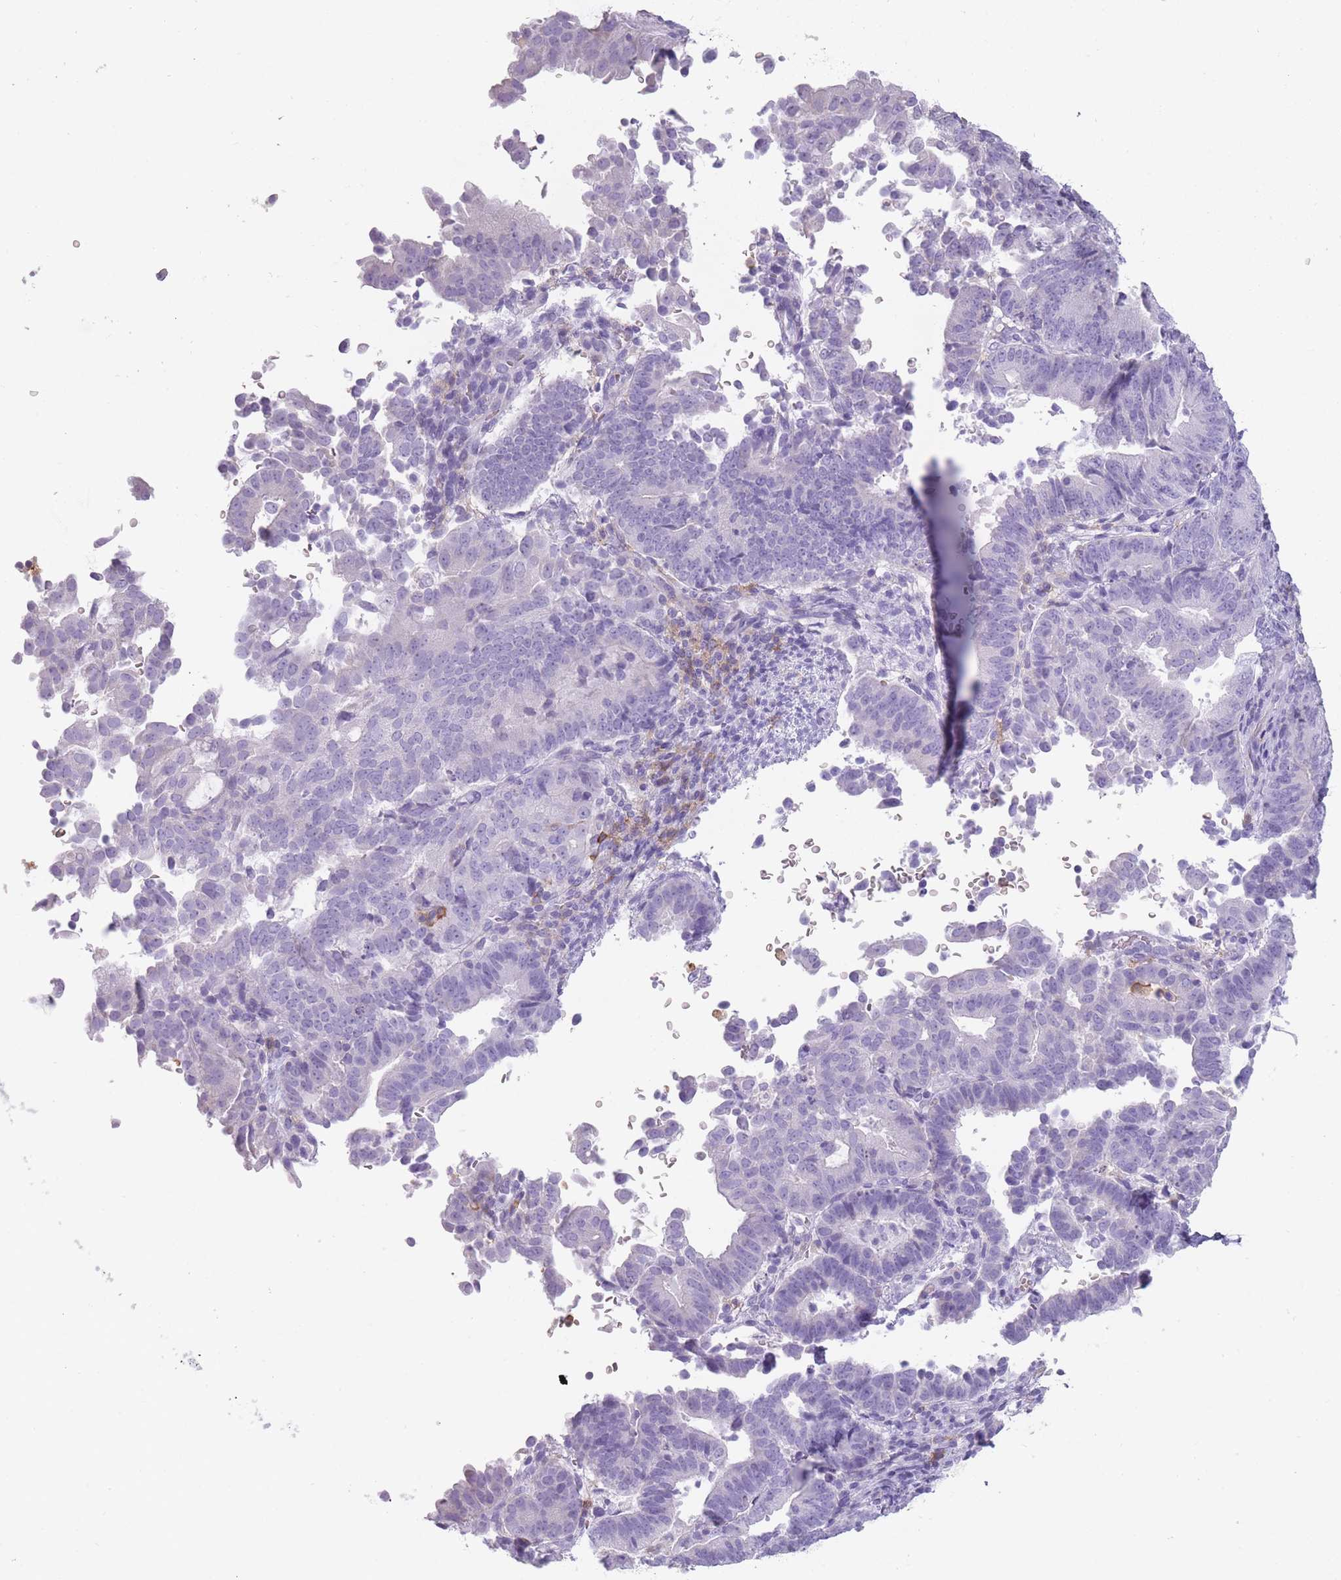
{"staining": {"intensity": "negative", "quantity": "none", "location": "none"}, "tissue": "endometrial cancer", "cell_type": "Tumor cells", "image_type": "cancer", "snomed": [{"axis": "morphology", "description": "Adenocarcinoma, NOS"}, {"axis": "topography", "description": "Endometrium"}], "caption": "DAB (3,3'-diaminobenzidine) immunohistochemical staining of endometrial cancer (adenocarcinoma) reveals no significant staining in tumor cells.", "gene": "CR1L", "patient": {"sex": "female", "age": 70}}